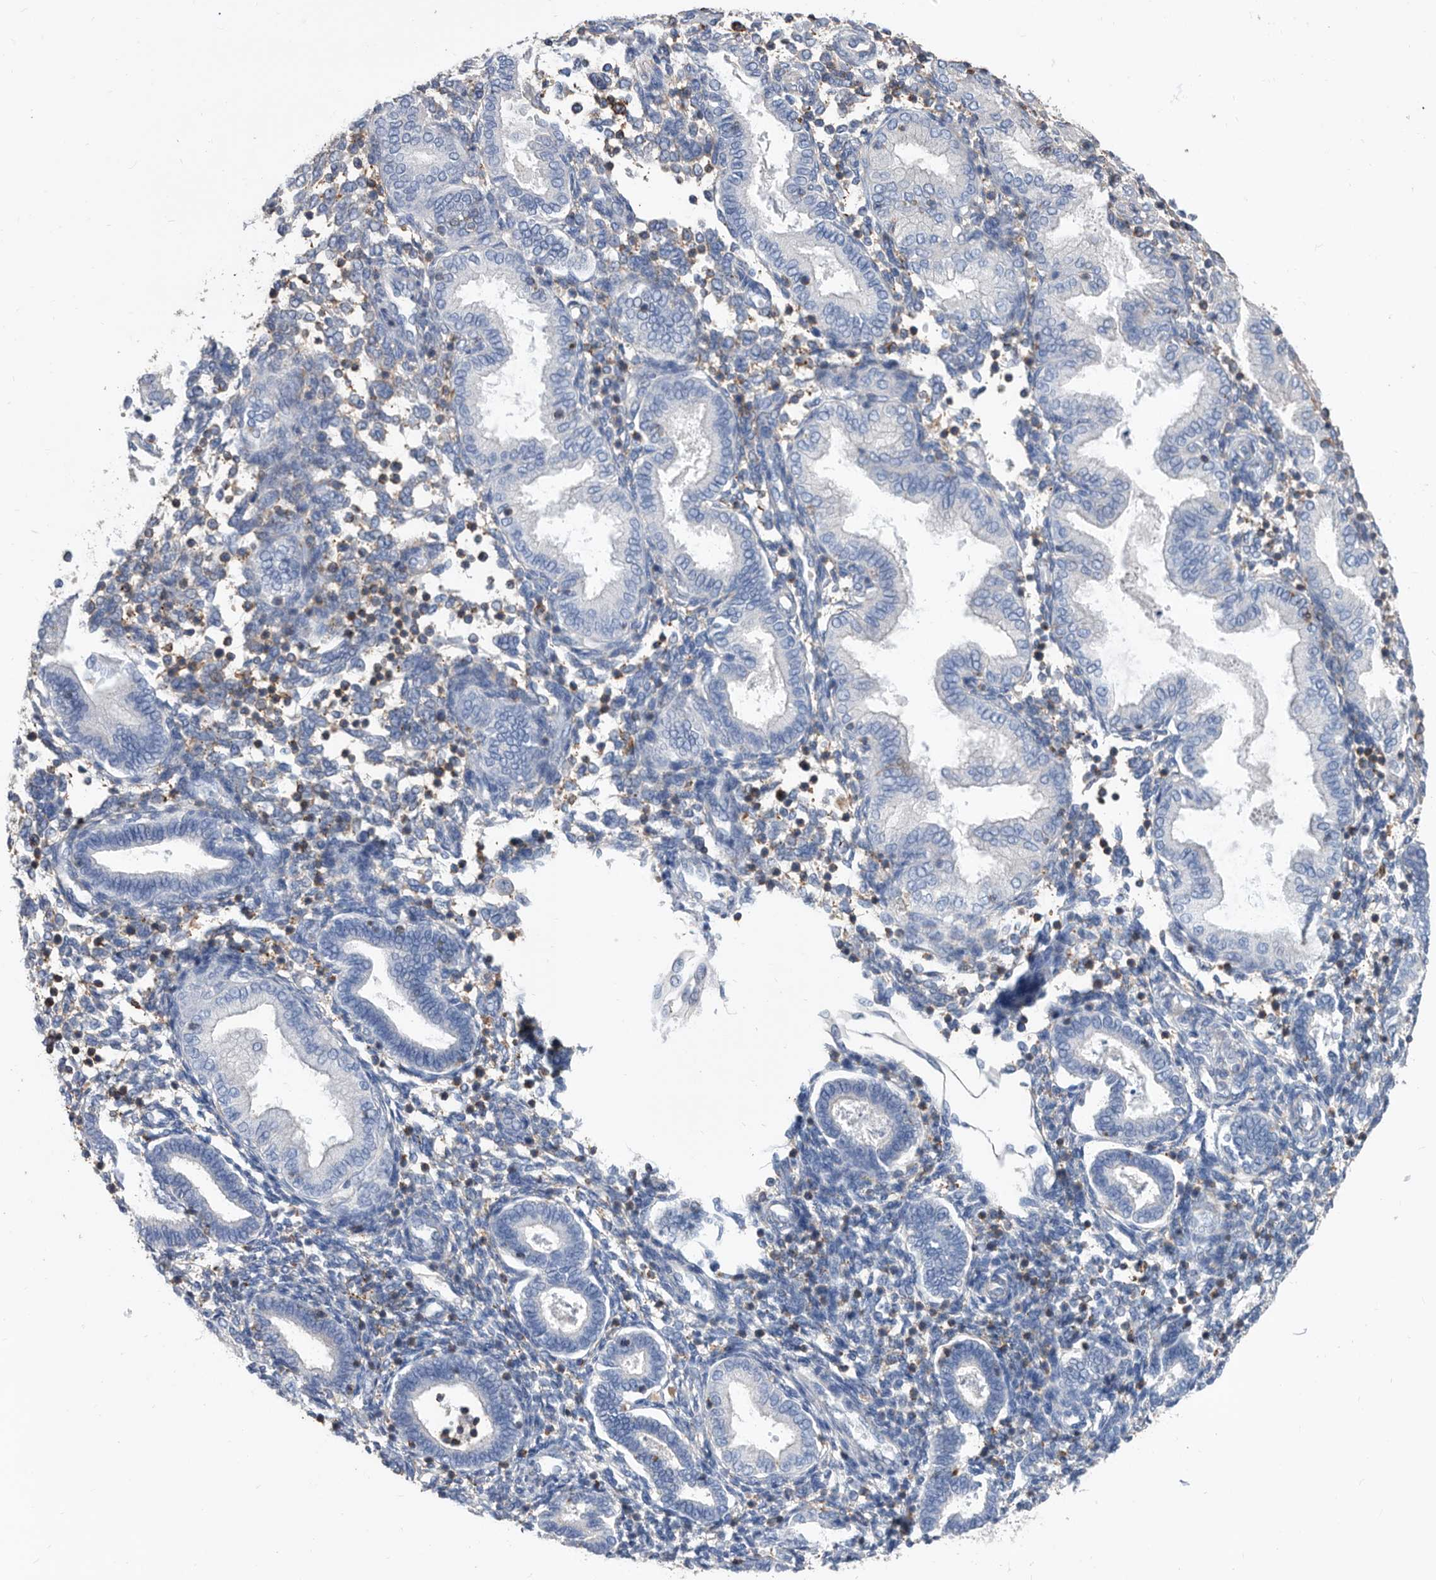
{"staining": {"intensity": "moderate", "quantity": "<25%", "location": "cytoplasmic/membranous"}, "tissue": "endometrium", "cell_type": "Cells in endometrial stroma", "image_type": "normal", "snomed": [{"axis": "morphology", "description": "Normal tissue, NOS"}, {"axis": "topography", "description": "Endometrium"}], "caption": "This is an image of immunohistochemistry (IHC) staining of unremarkable endometrium, which shows moderate staining in the cytoplasmic/membranous of cells in endometrial stroma.", "gene": "MS4A4A", "patient": {"sex": "female", "age": 53}}